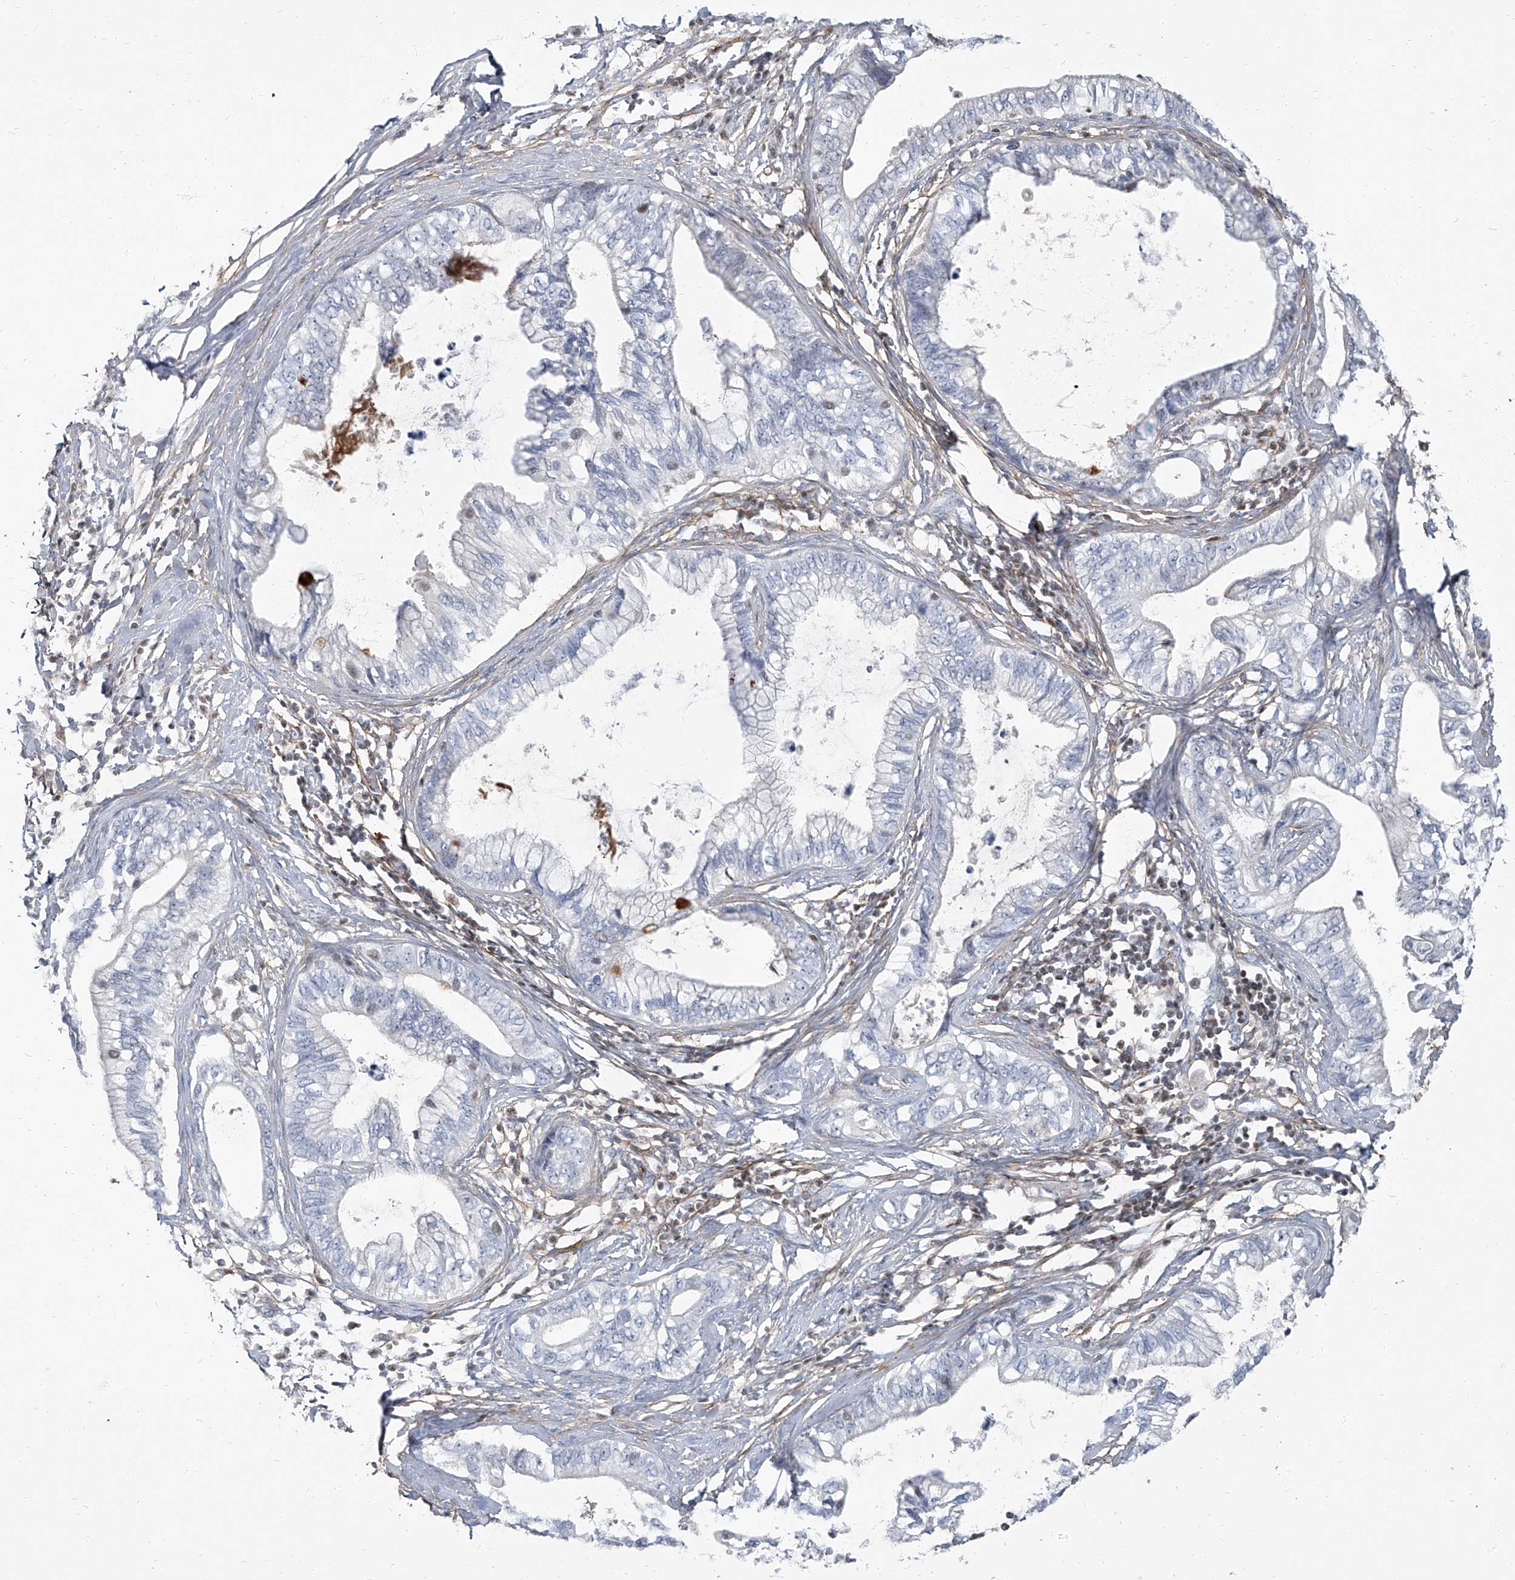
{"staining": {"intensity": "negative", "quantity": "none", "location": "none"}, "tissue": "pancreatic cancer", "cell_type": "Tumor cells", "image_type": "cancer", "snomed": [{"axis": "morphology", "description": "Adenocarcinoma, NOS"}, {"axis": "topography", "description": "Pancreas"}], "caption": "High magnification brightfield microscopy of adenocarcinoma (pancreatic) stained with DAB (brown) and counterstained with hematoxylin (blue): tumor cells show no significant expression.", "gene": "HOXA3", "patient": {"sex": "male", "age": 56}}